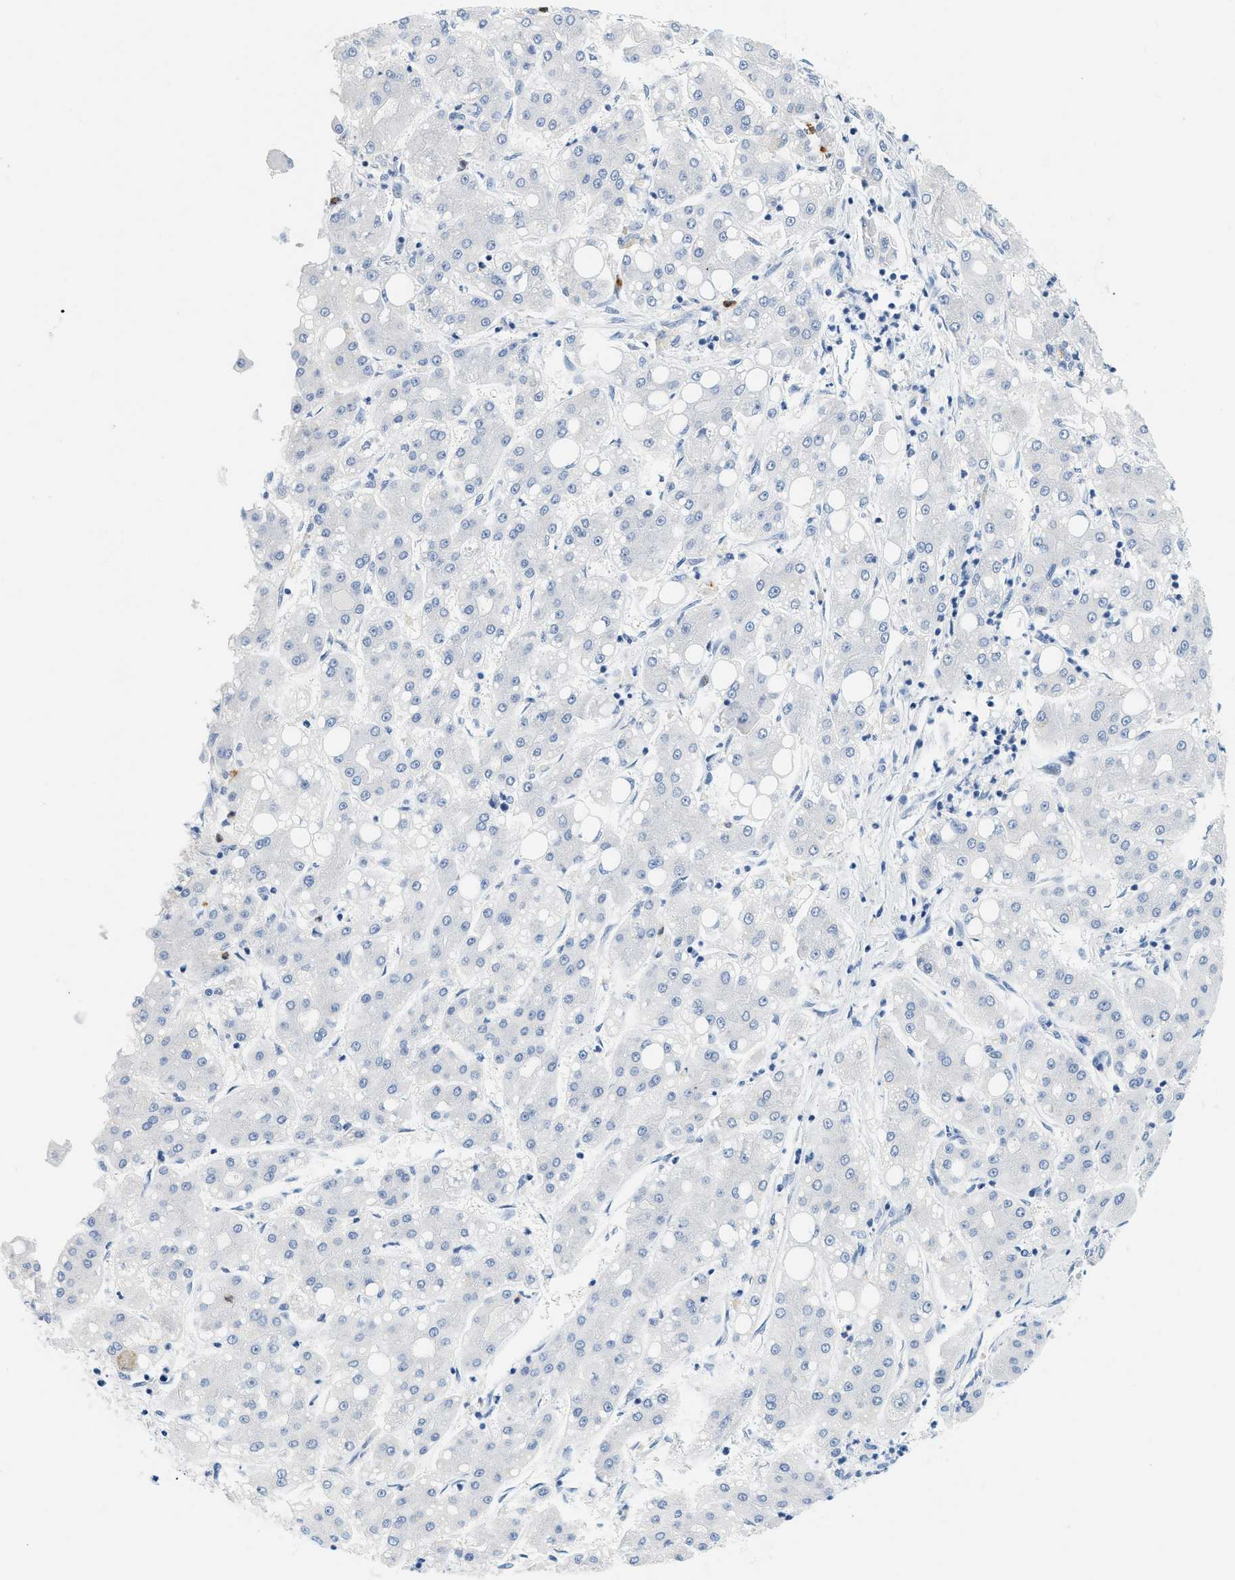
{"staining": {"intensity": "negative", "quantity": "none", "location": "none"}, "tissue": "liver cancer", "cell_type": "Tumor cells", "image_type": "cancer", "snomed": [{"axis": "morphology", "description": "Carcinoma, Hepatocellular, NOS"}, {"axis": "topography", "description": "Liver"}], "caption": "This is a histopathology image of IHC staining of liver cancer (hepatocellular carcinoma), which shows no expression in tumor cells. (Stains: DAB IHC with hematoxylin counter stain, Microscopy: brightfield microscopy at high magnification).", "gene": "LCN2", "patient": {"sex": "male", "age": 65}}